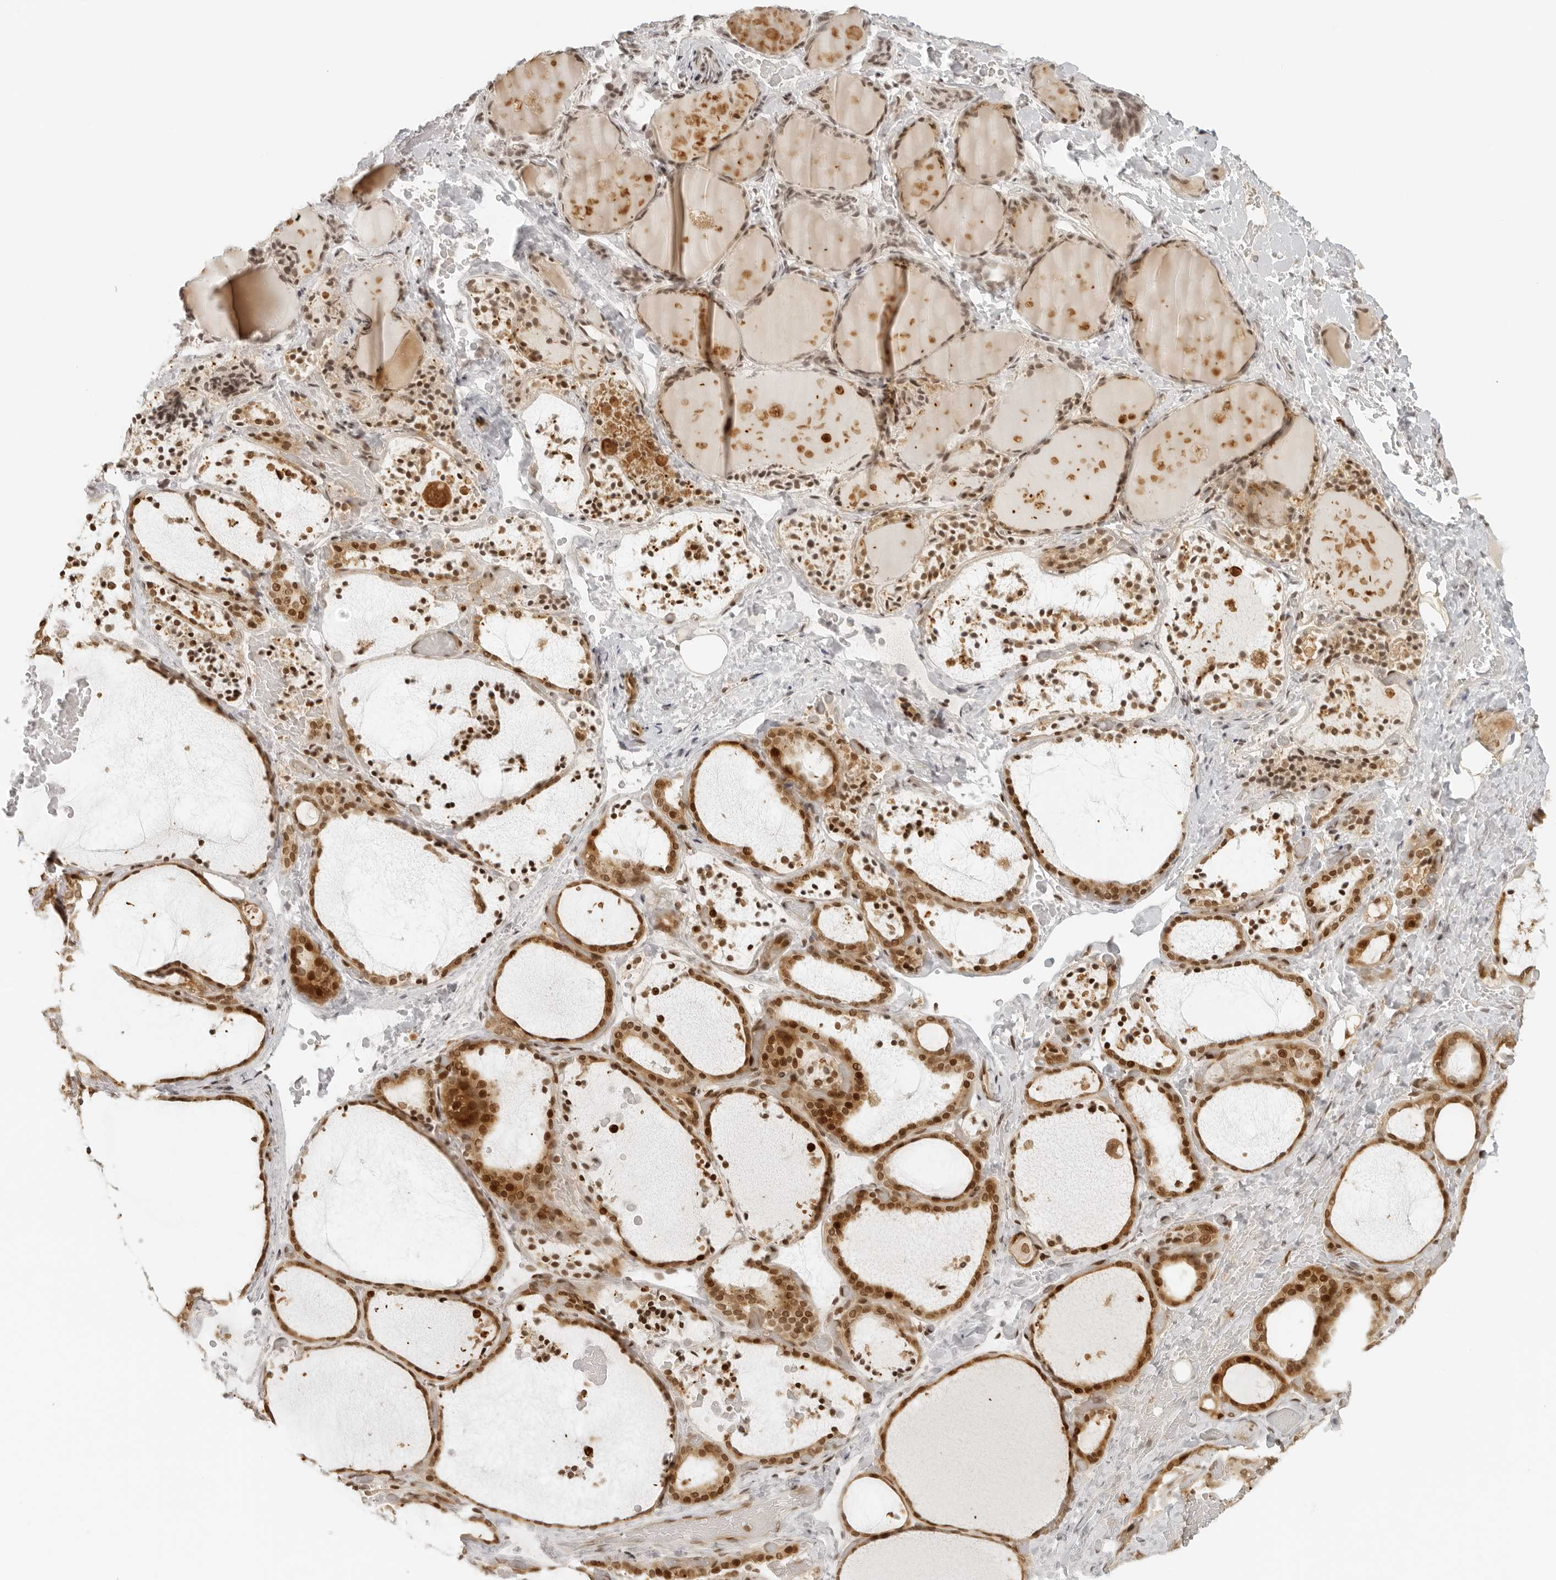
{"staining": {"intensity": "strong", "quantity": ">75%", "location": "cytoplasmic/membranous,nuclear"}, "tissue": "thyroid gland", "cell_type": "Glandular cells", "image_type": "normal", "snomed": [{"axis": "morphology", "description": "Normal tissue, NOS"}, {"axis": "topography", "description": "Thyroid gland"}], "caption": "Brown immunohistochemical staining in unremarkable human thyroid gland reveals strong cytoplasmic/membranous,nuclear positivity in approximately >75% of glandular cells.", "gene": "ZNF407", "patient": {"sex": "female", "age": 44}}